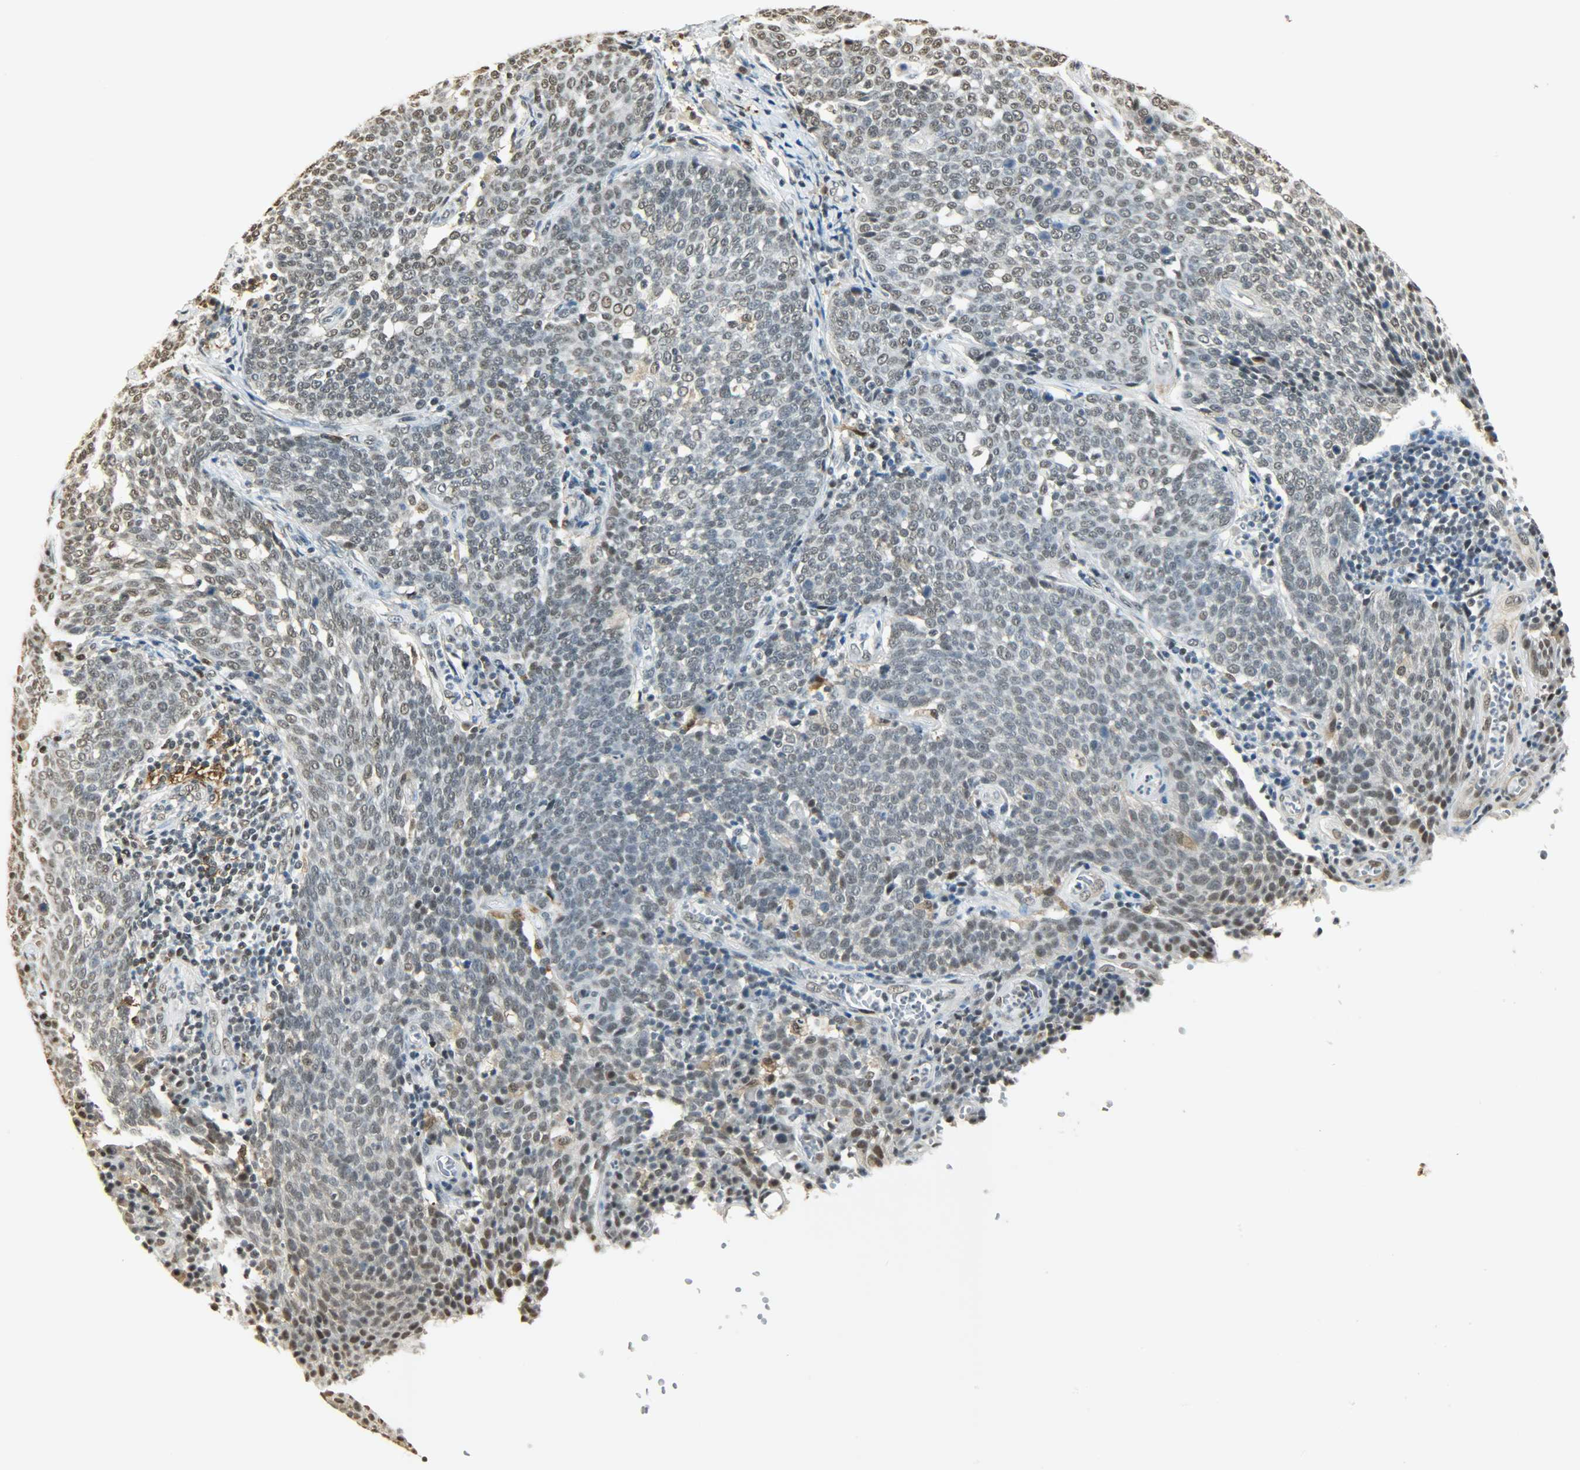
{"staining": {"intensity": "weak", "quantity": "<25%", "location": "nuclear"}, "tissue": "cervical cancer", "cell_type": "Tumor cells", "image_type": "cancer", "snomed": [{"axis": "morphology", "description": "Squamous cell carcinoma, NOS"}, {"axis": "topography", "description": "Cervix"}], "caption": "Immunohistochemistry (IHC) of cervical cancer displays no positivity in tumor cells. (DAB (3,3'-diaminobenzidine) immunohistochemistry, high magnification).", "gene": "NGFR", "patient": {"sex": "female", "age": 34}}